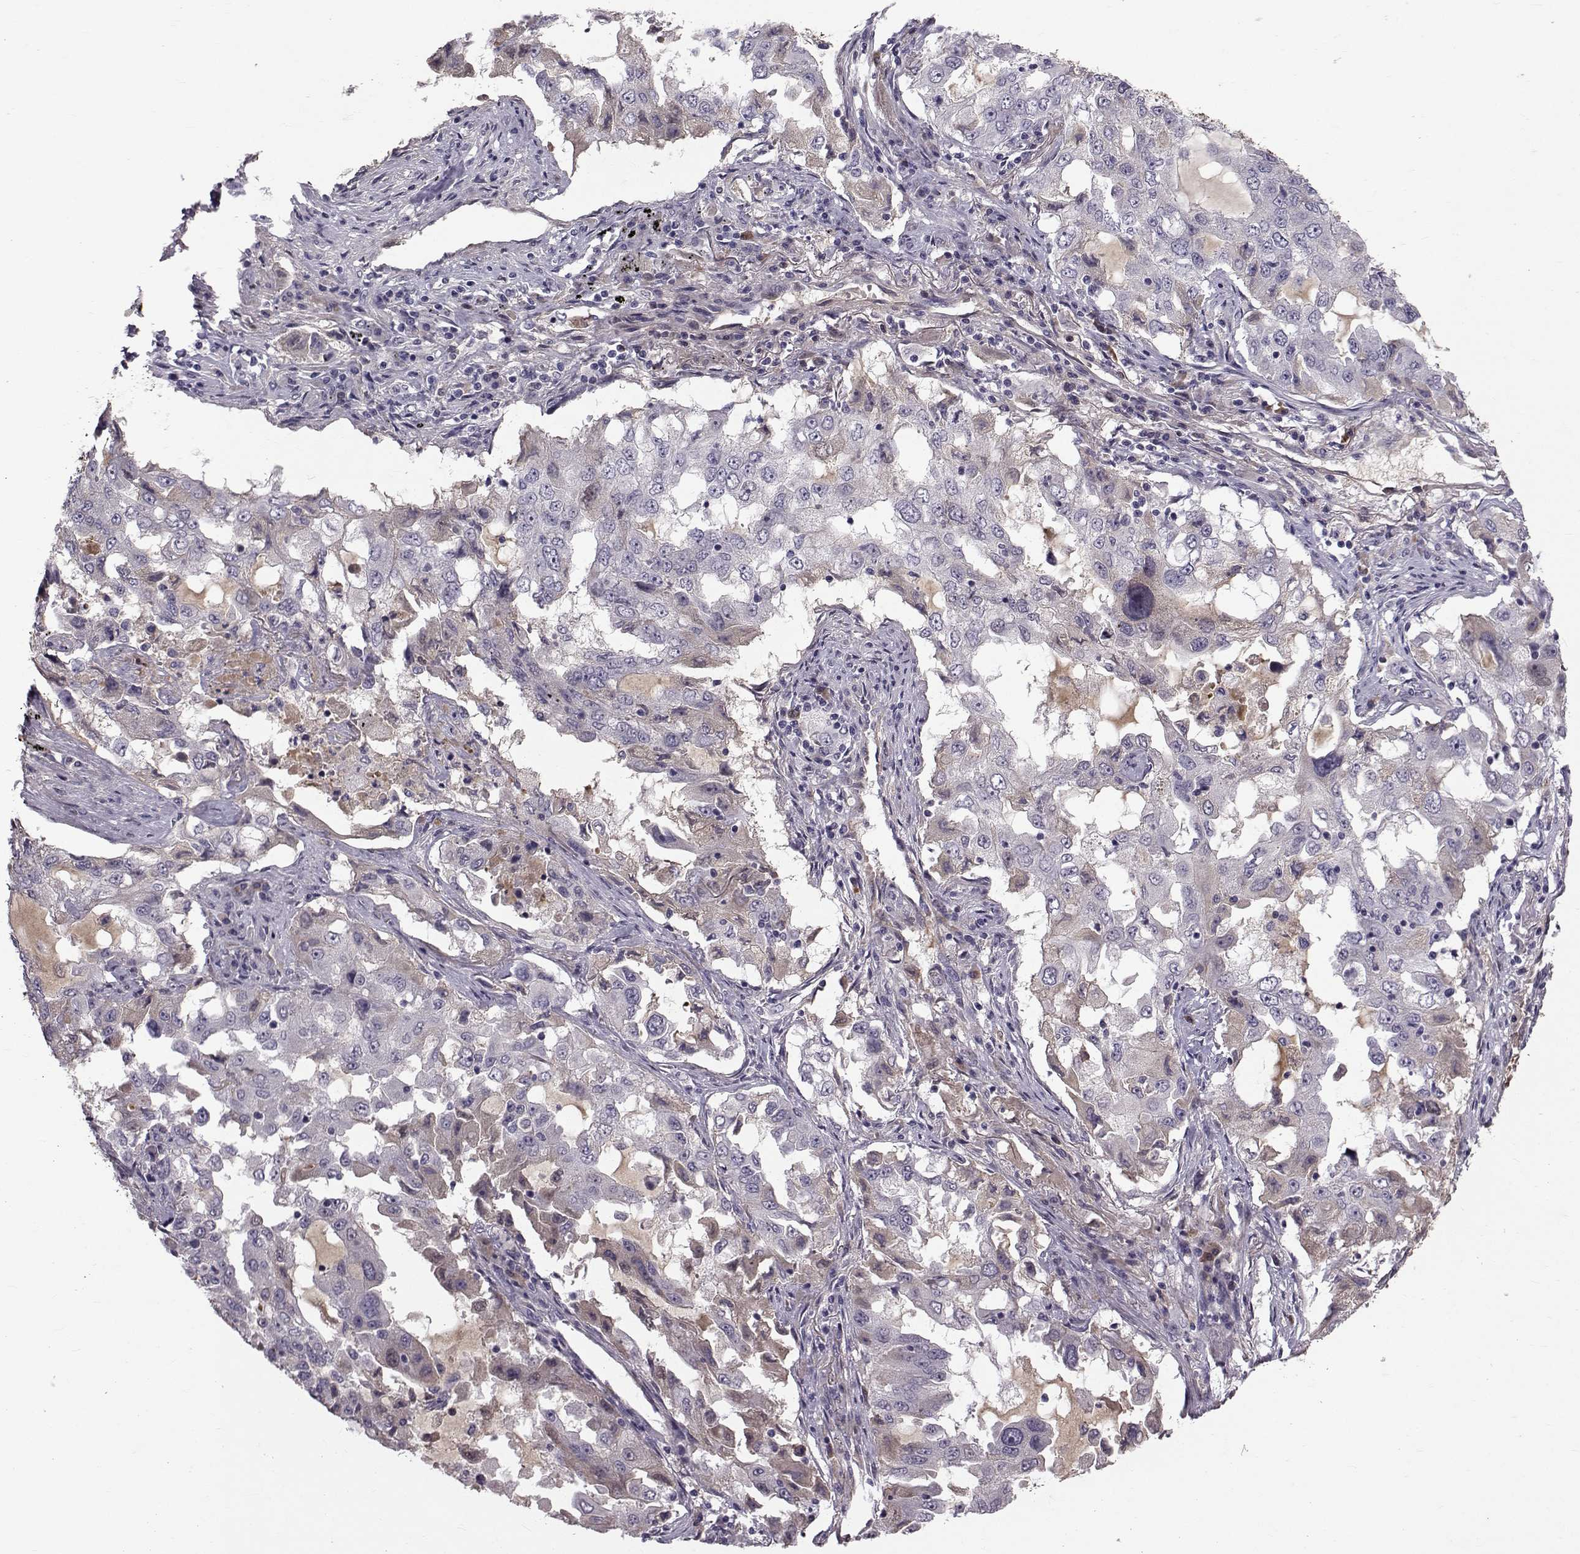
{"staining": {"intensity": "negative", "quantity": "none", "location": "none"}, "tissue": "lung cancer", "cell_type": "Tumor cells", "image_type": "cancer", "snomed": [{"axis": "morphology", "description": "Adenocarcinoma, NOS"}, {"axis": "topography", "description": "Lung"}], "caption": "Tumor cells are negative for brown protein staining in lung adenocarcinoma.", "gene": "TNFRSF11B", "patient": {"sex": "female", "age": 61}}